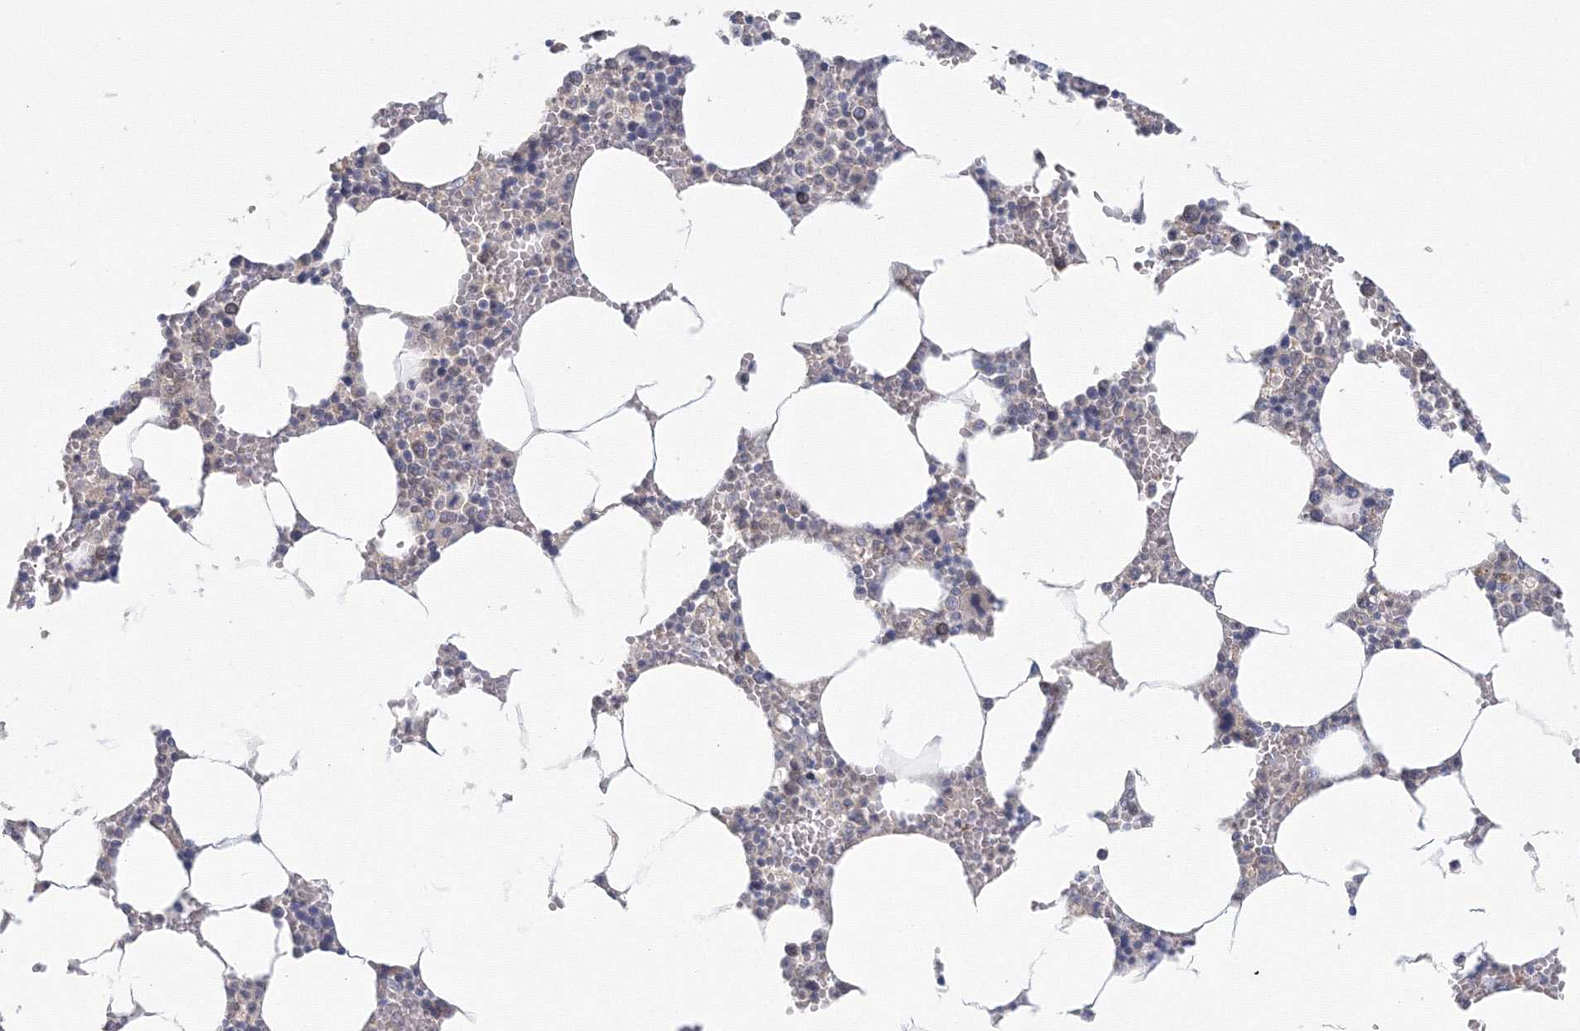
{"staining": {"intensity": "negative", "quantity": "none", "location": "none"}, "tissue": "bone marrow", "cell_type": "Hematopoietic cells", "image_type": "normal", "snomed": [{"axis": "morphology", "description": "Normal tissue, NOS"}, {"axis": "topography", "description": "Bone marrow"}], "caption": "A high-resolution micrograph shows immunohistochemistry staining of normal bone marrow, which displays no significant positivity in hematopoietic cells.", "gene": "TACC2", "patient": {"sex": "male", "age": 70}}